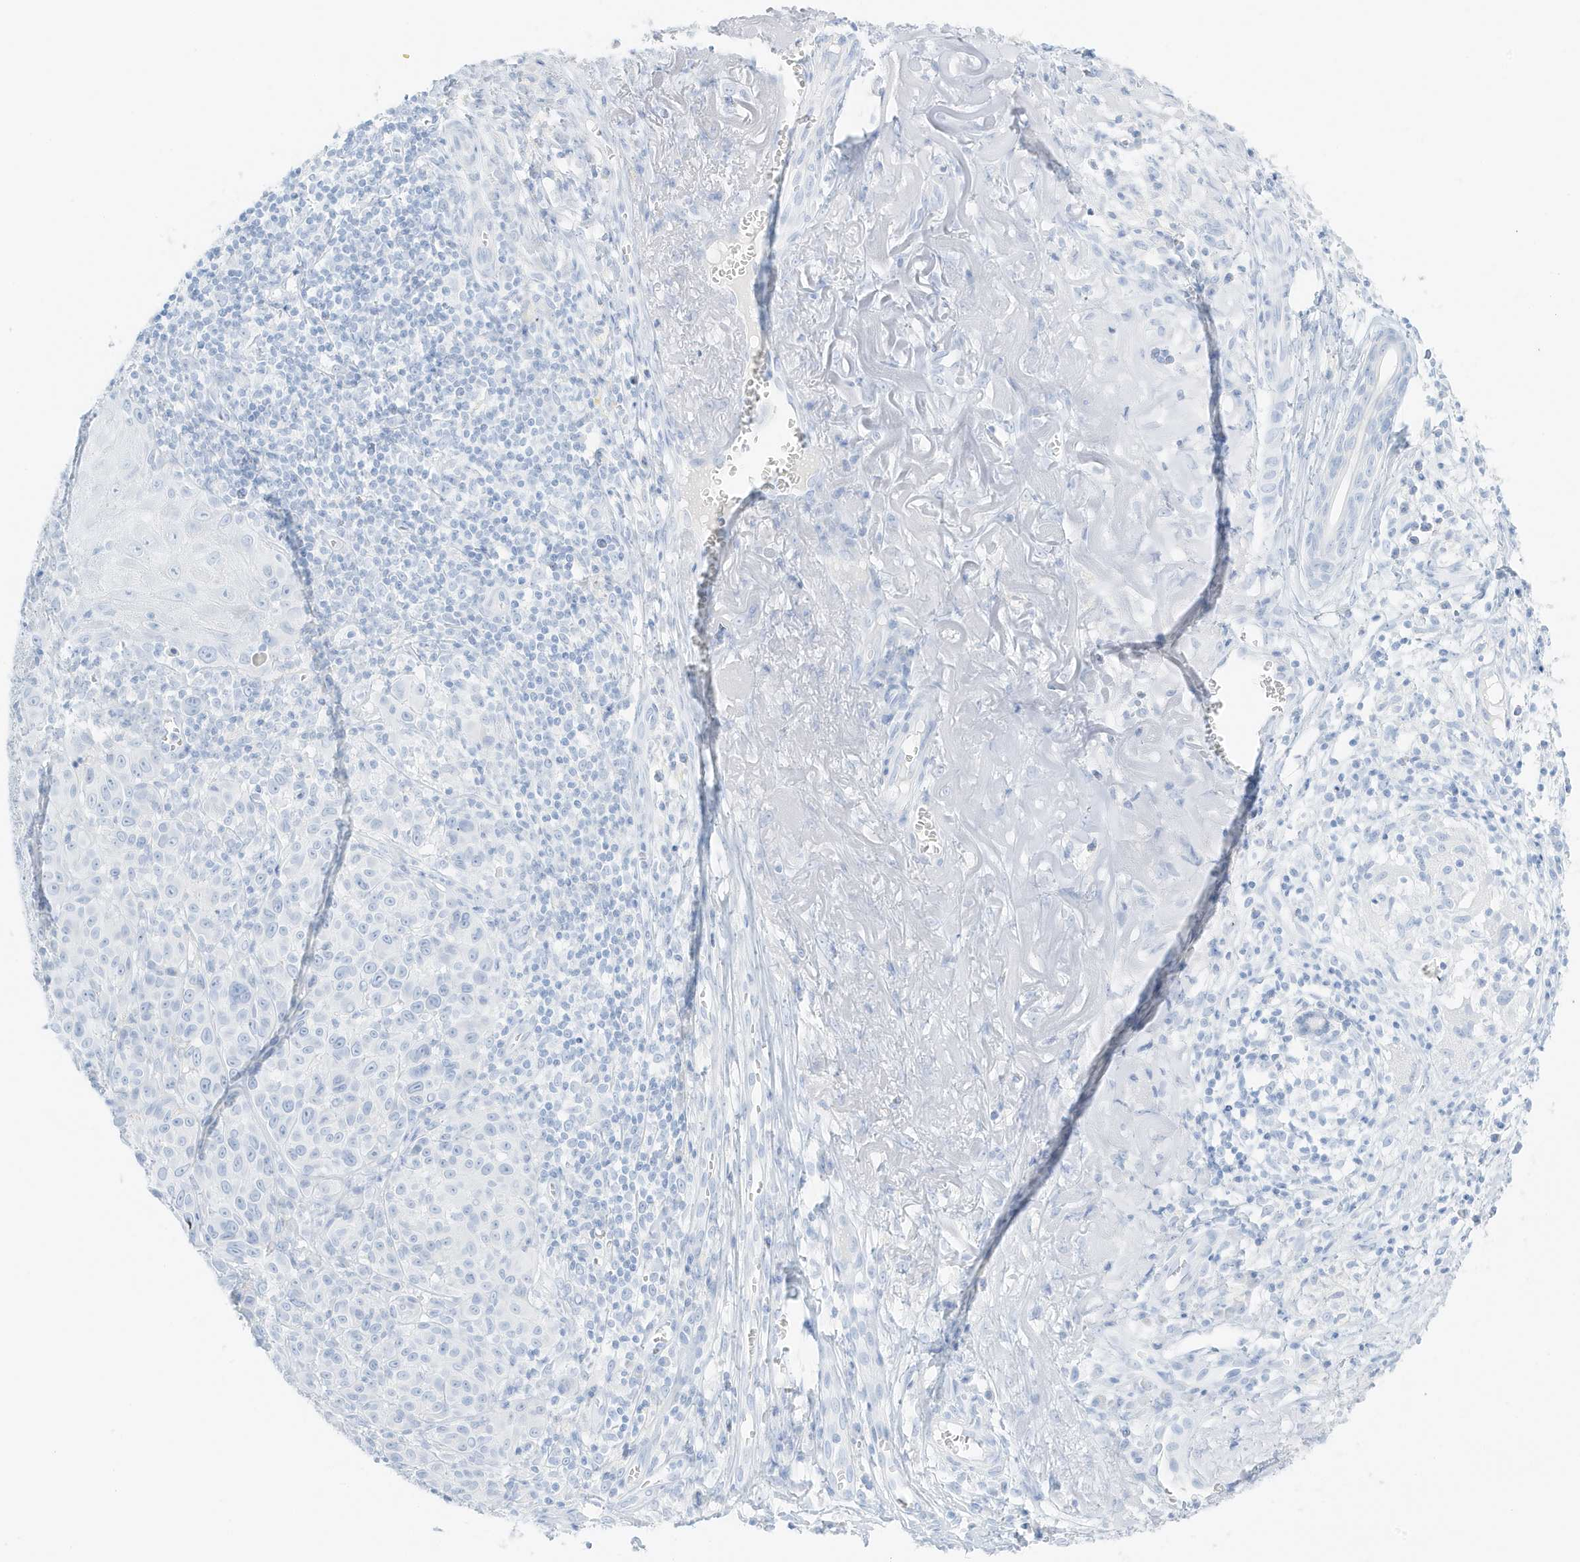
{"staining": {"intensity": "negative", "quantity": "none", "location": "none"}, "tissue": "melanoma", "cell_type": "Tumor cells", "image_type": "cancer", "snomed": [{"axis": "morphology", "description": "Malignant melanoma, NOS"}, {"axis": "topography", "description": "Skin"}], "caption": "There is no significant positivity in tumor cells of melanoma.", "gene": "SLC22A13", "patient": {"sex": "male", "age": 73}}